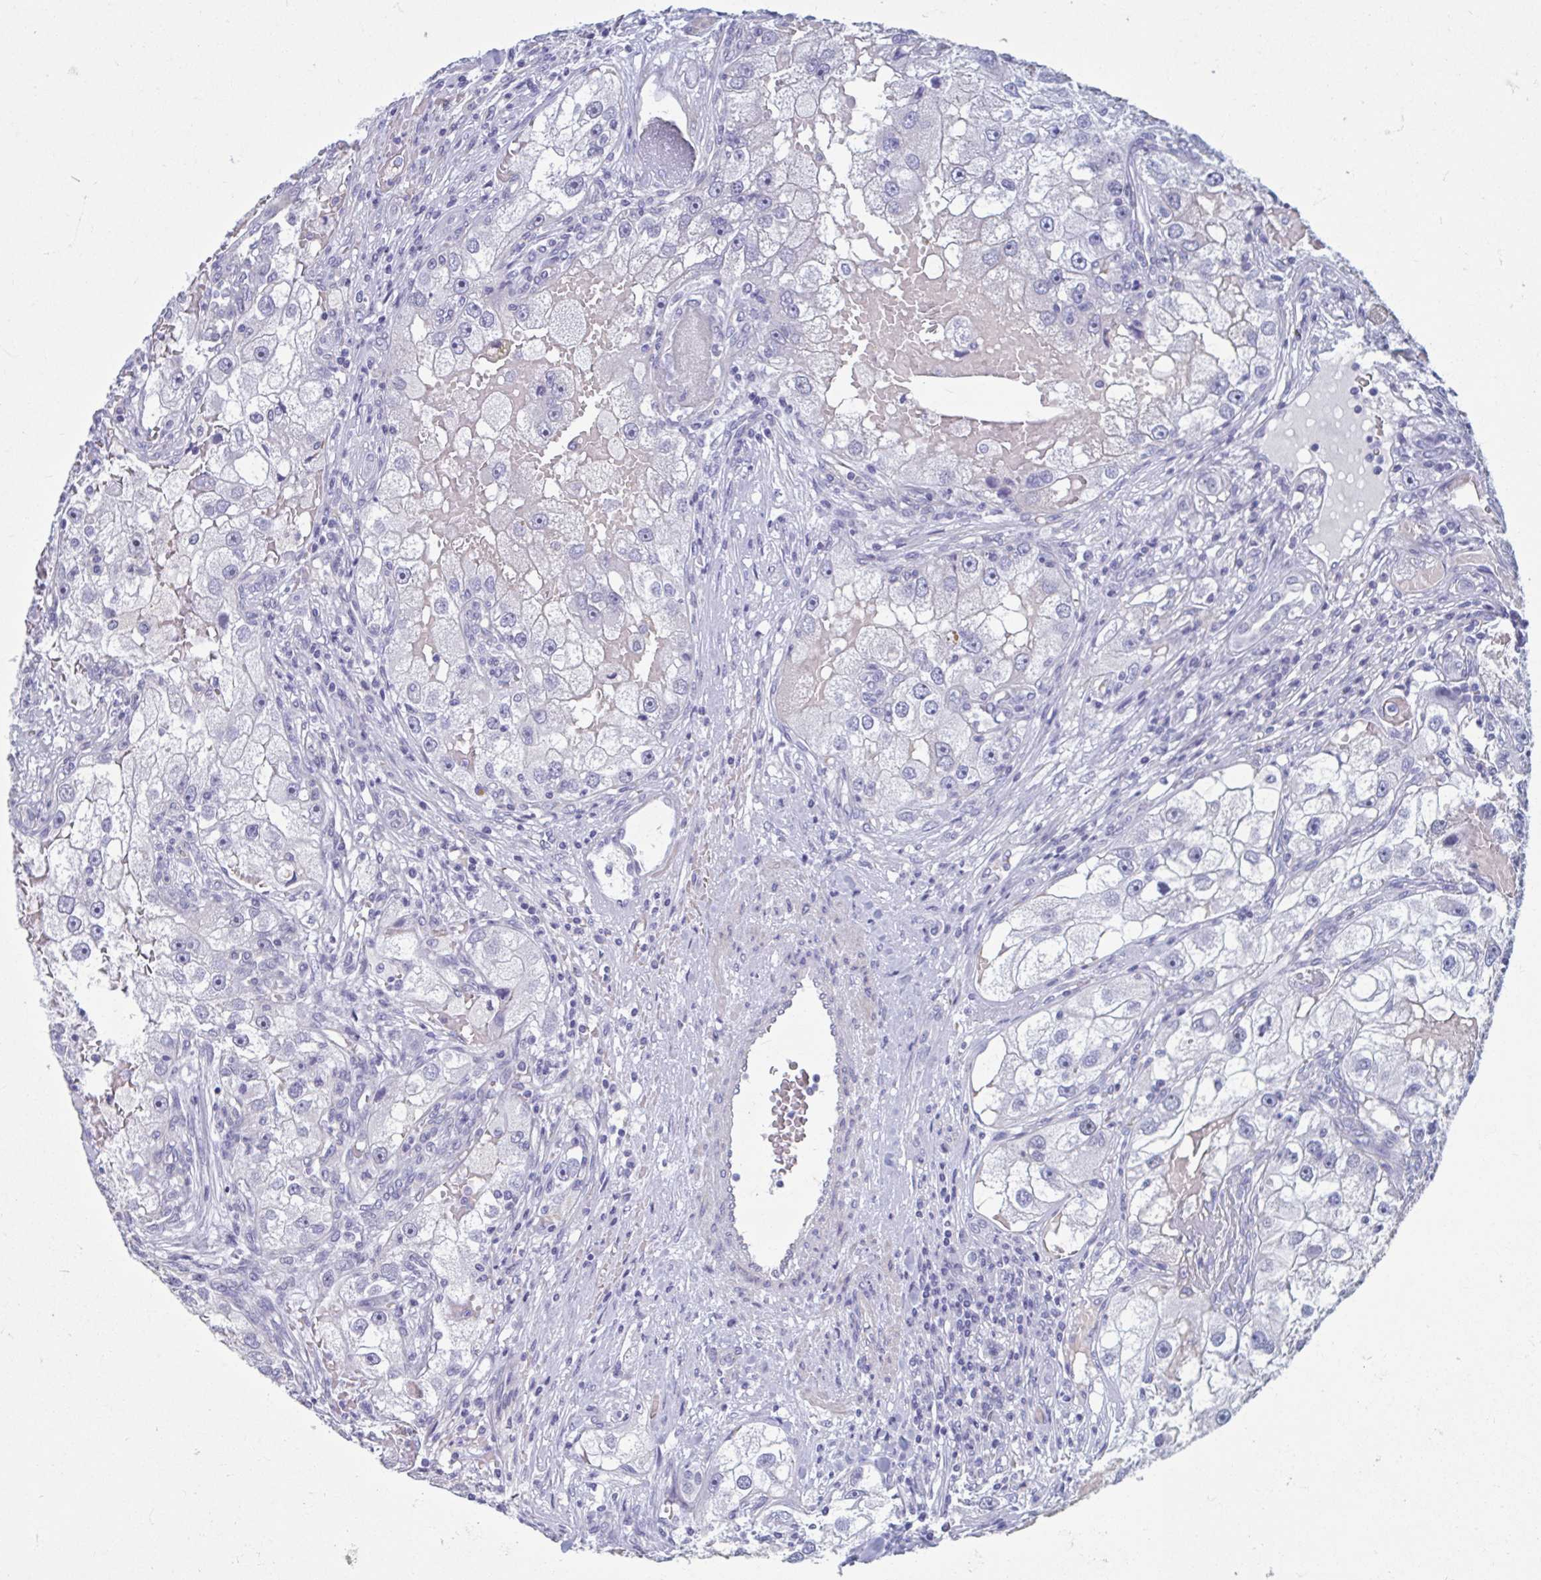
{"staining": {"intensity": "negative", "quantity": "none", "location": "none"}, "tissue": "renal cancer", "cell_type": "Tumor cells", "image_type": "cancer", "snomed": [{"axis": "morphology", "description": "Adenocarcinoma, NOS"}, {"axis": "topography", "description": "Kidney"}], "caption": "Adenocarcinoma (renal) was stained to show a protein in brown. There is no significant positivity in tumor cells.", "gene": "MORC4", "patient": {"sex": "male", "age": 63}}